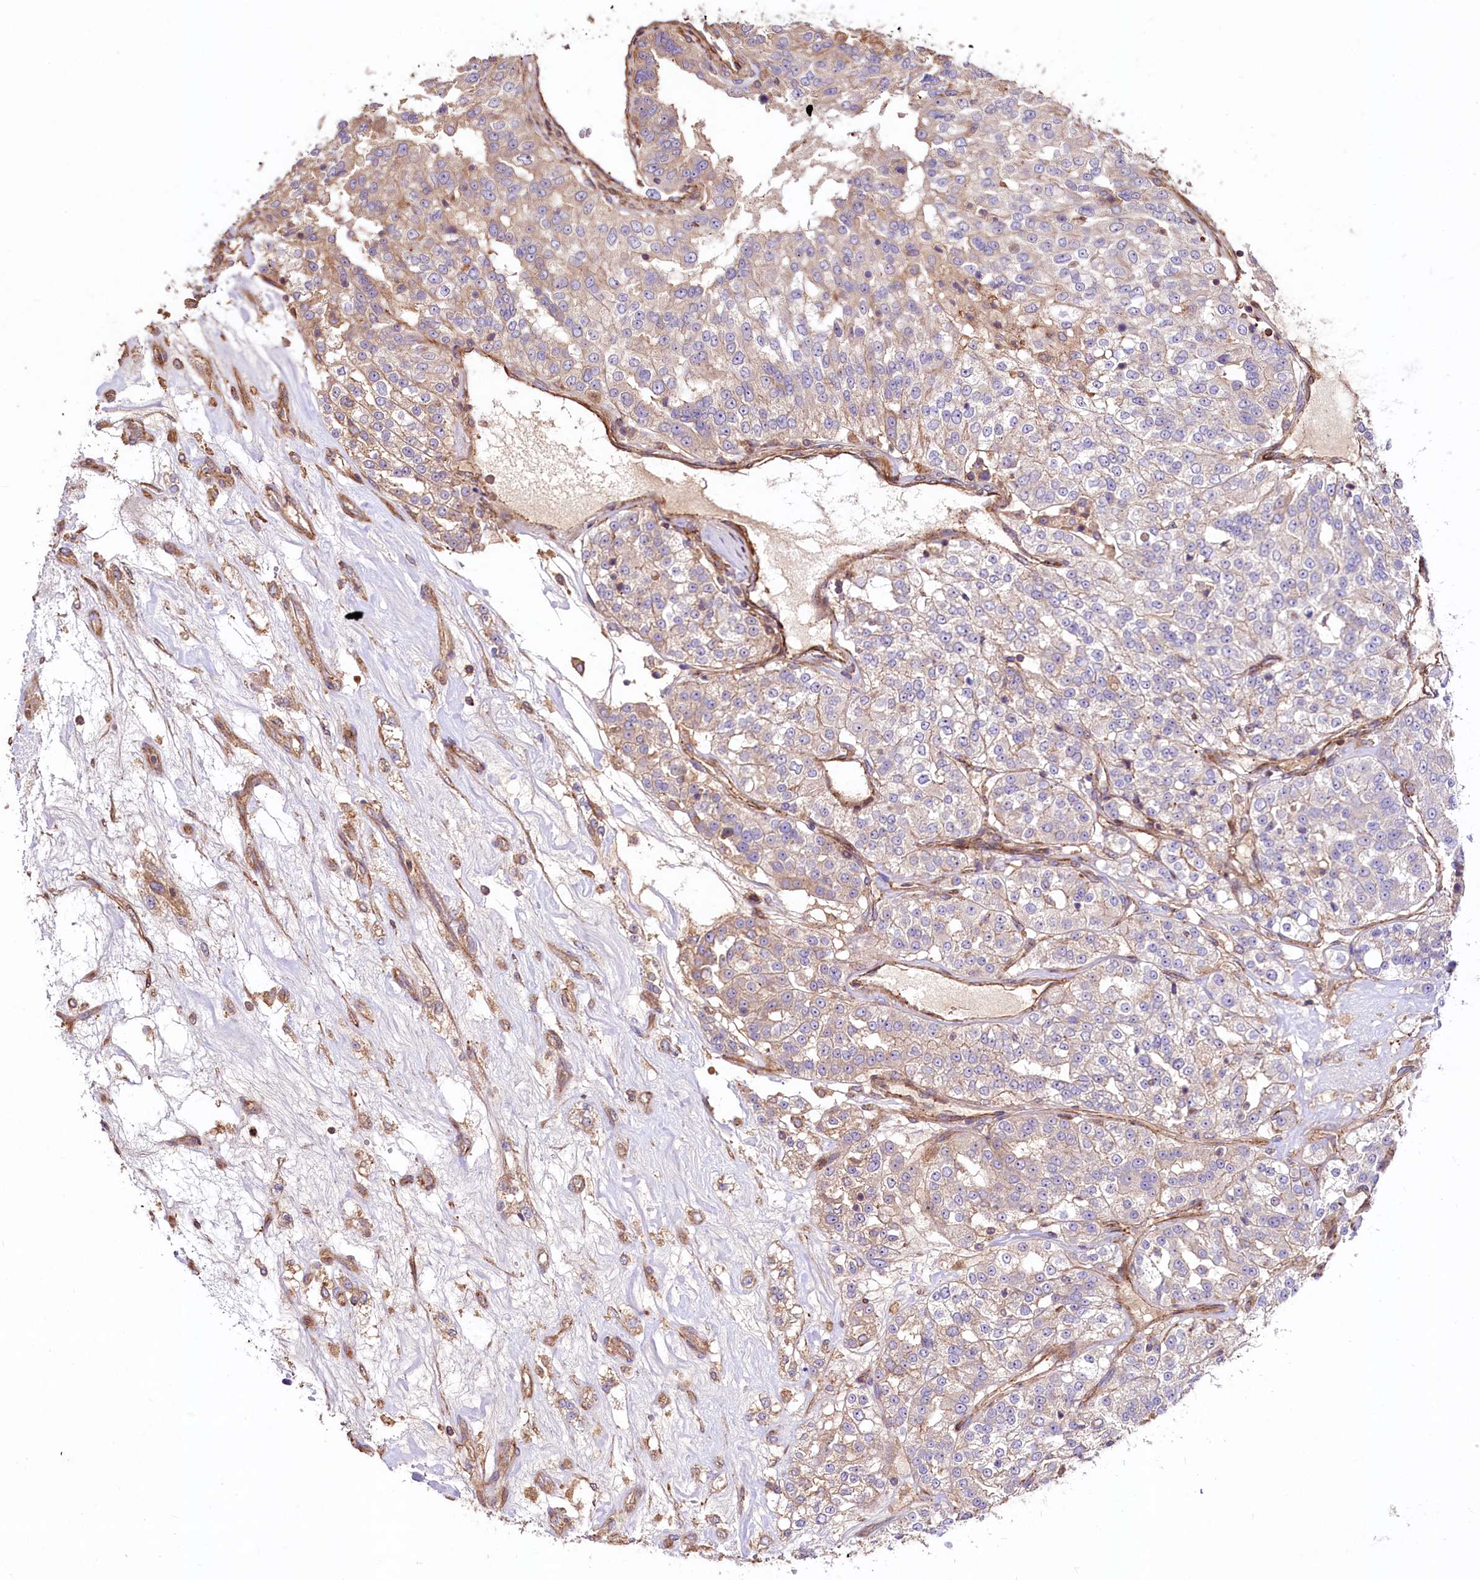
{"staining": {"intensity": "weak", "quantity": "<25%", "location": "cytoplasmic/membranous"}, "tissue": "renal cancer", "cell_type": "Tumor cells", "image_type": "cancer", "snomed": [{"axis": "morphology", "description": "Adenocarcinoma, NOS"}, {"axis": "topography", "description": "Kidney"}], "caption": "Immunohistochemical staining of human renal cancer displays no significant expression in tumor cells. (Brightfield microscopy of DAB IHC at high magnification).", "gene": "KLHDC4", "patient": {"sex": "female", "age": 63}}